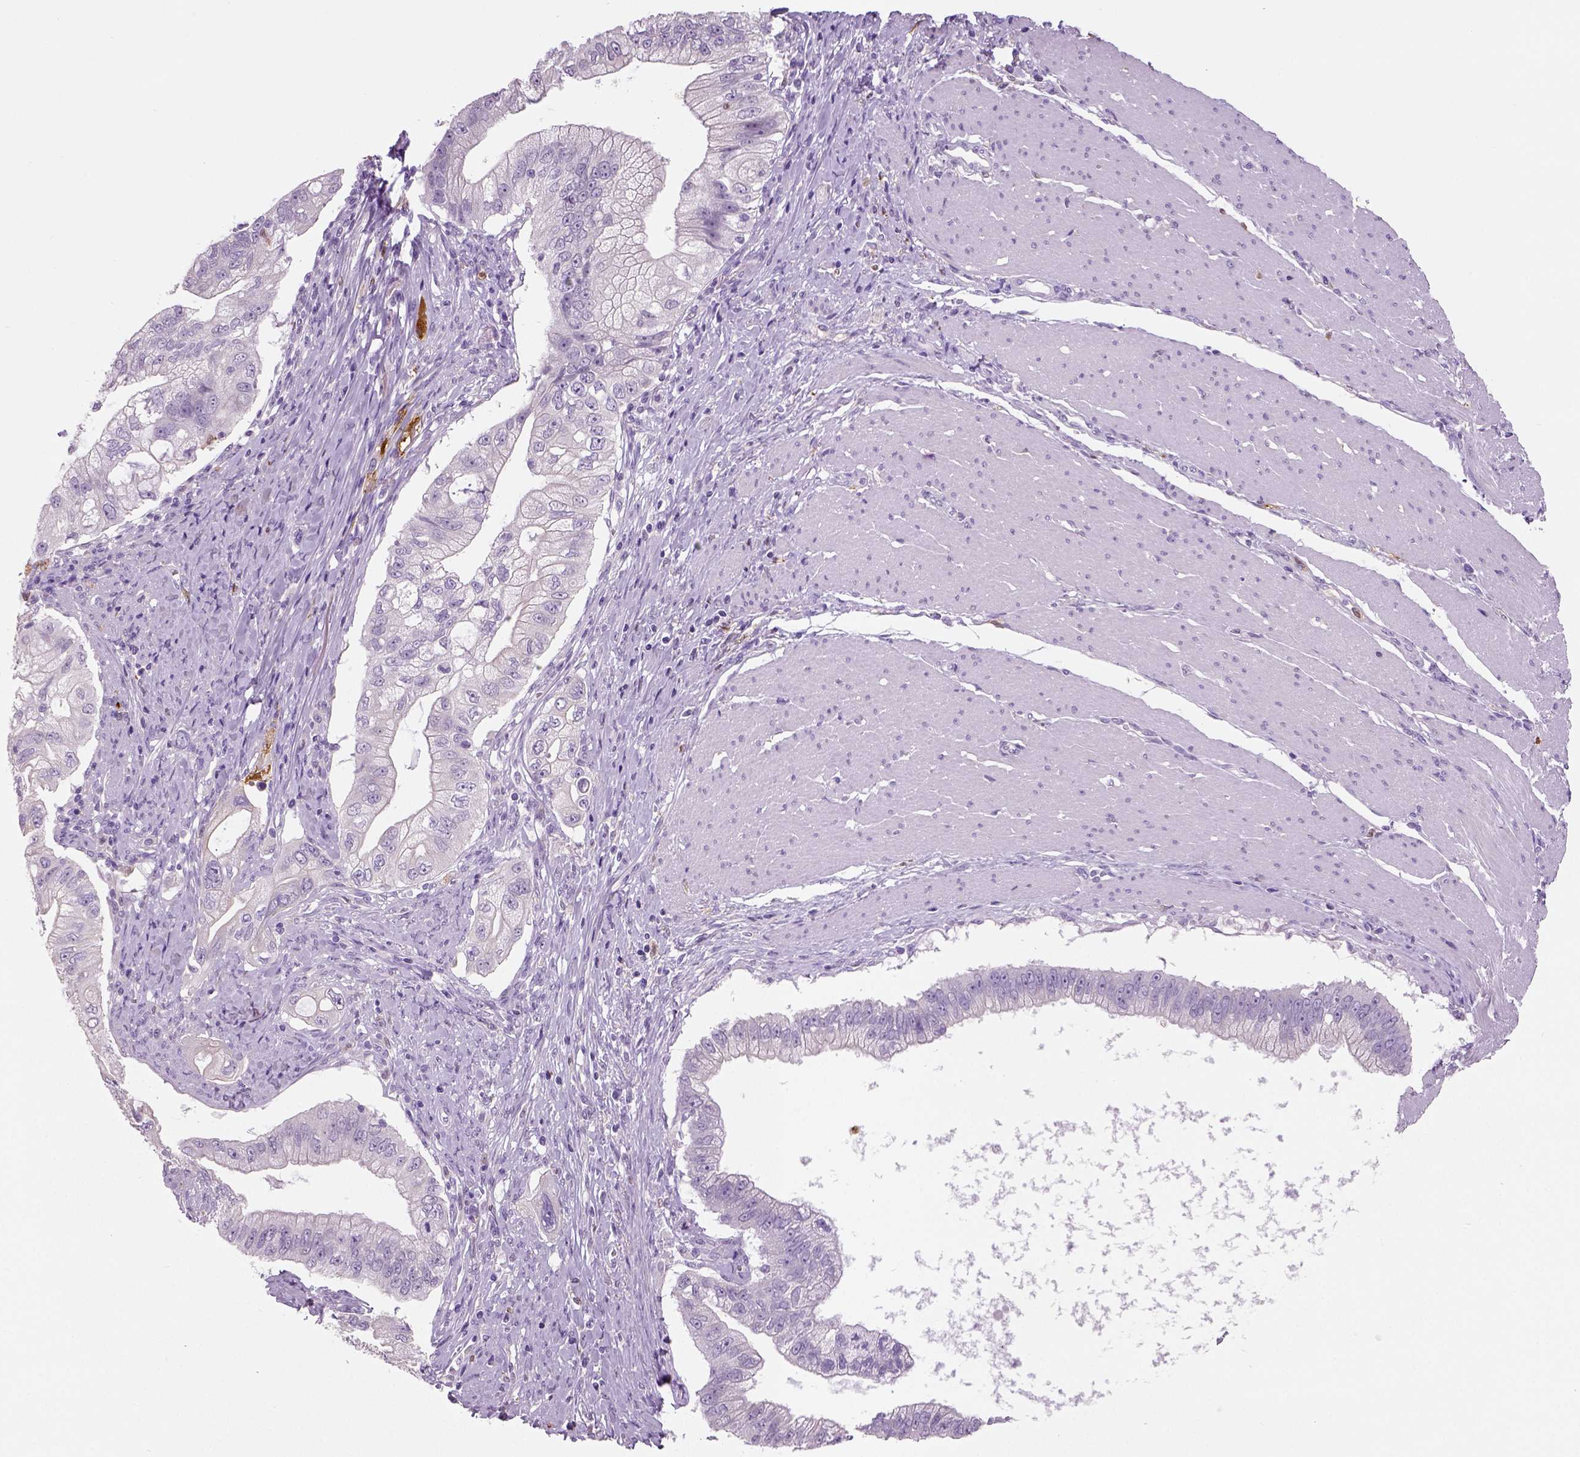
{"staining": {"intensity": "negative", "quantity": "none", "location": "none"}, "tissue": "pancreatic cancer", "cell_type": "Tumor cells", "image_type": "cancer", "snomed": [{"axis": "morphology", "description": "Adenocarcinoma, NOS"}, {"axis": "topography", "description": "Pancreas"}], "caption": "Immunohistochemistry photomicrograph of pancreatic cancer stained for a protein (brown), which displays no positivity in tumor cells. (DAB (3,3'-diaminobenzidine) immunohistochemistry (IHC) visualized using brightfield microscopy, high magnification).", "gene": "NECAB2", "patient": {"sex": "male", "age": 70}}